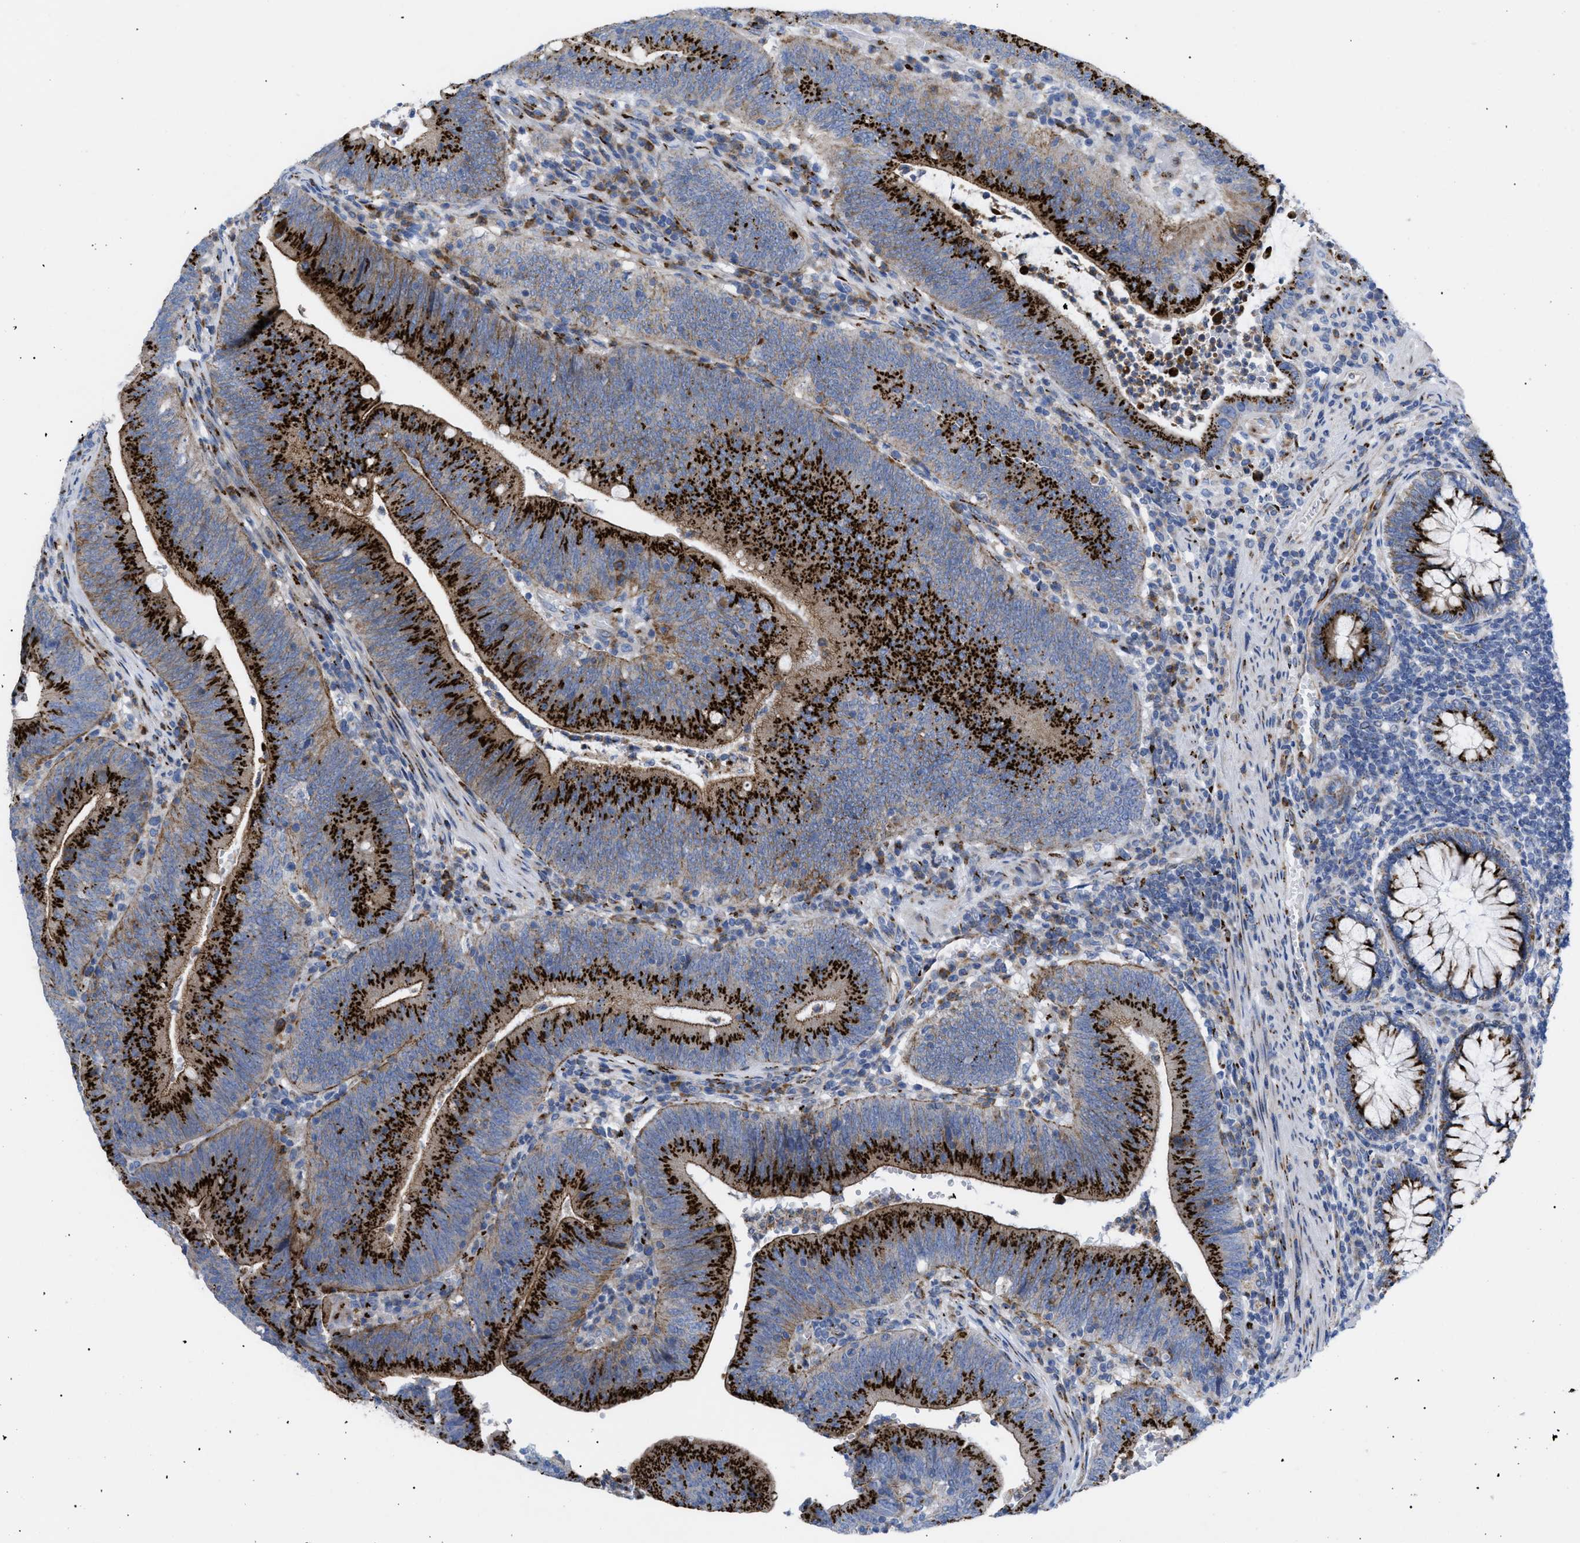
{"staining": {"intensity": "strong", "quantity": ">75%", "location": "cytoplasmic/membranous"}, "tissue": "colorectal cancer", "cell_type": "Tumor cells", "image_type": "cancer", "snomed": [{"axis": "morphology", "description": "Normal tissue, NOS"}, {"axis": "morphology", "description": "Adenocarcinoma, NOS"}, {"axis": "topography", "description": "Rectum"}], "caption": "High-power microscopy captured an immunohistochemistry (IHC) photomicrograph of colorectal cancer (adenocarcinoma), revealing strong cytoplasmic/membranous positivity in approximately >75% of tumor cells.", "gene": "TMEM17", "patient": {"sex": "female", "age": 66}}